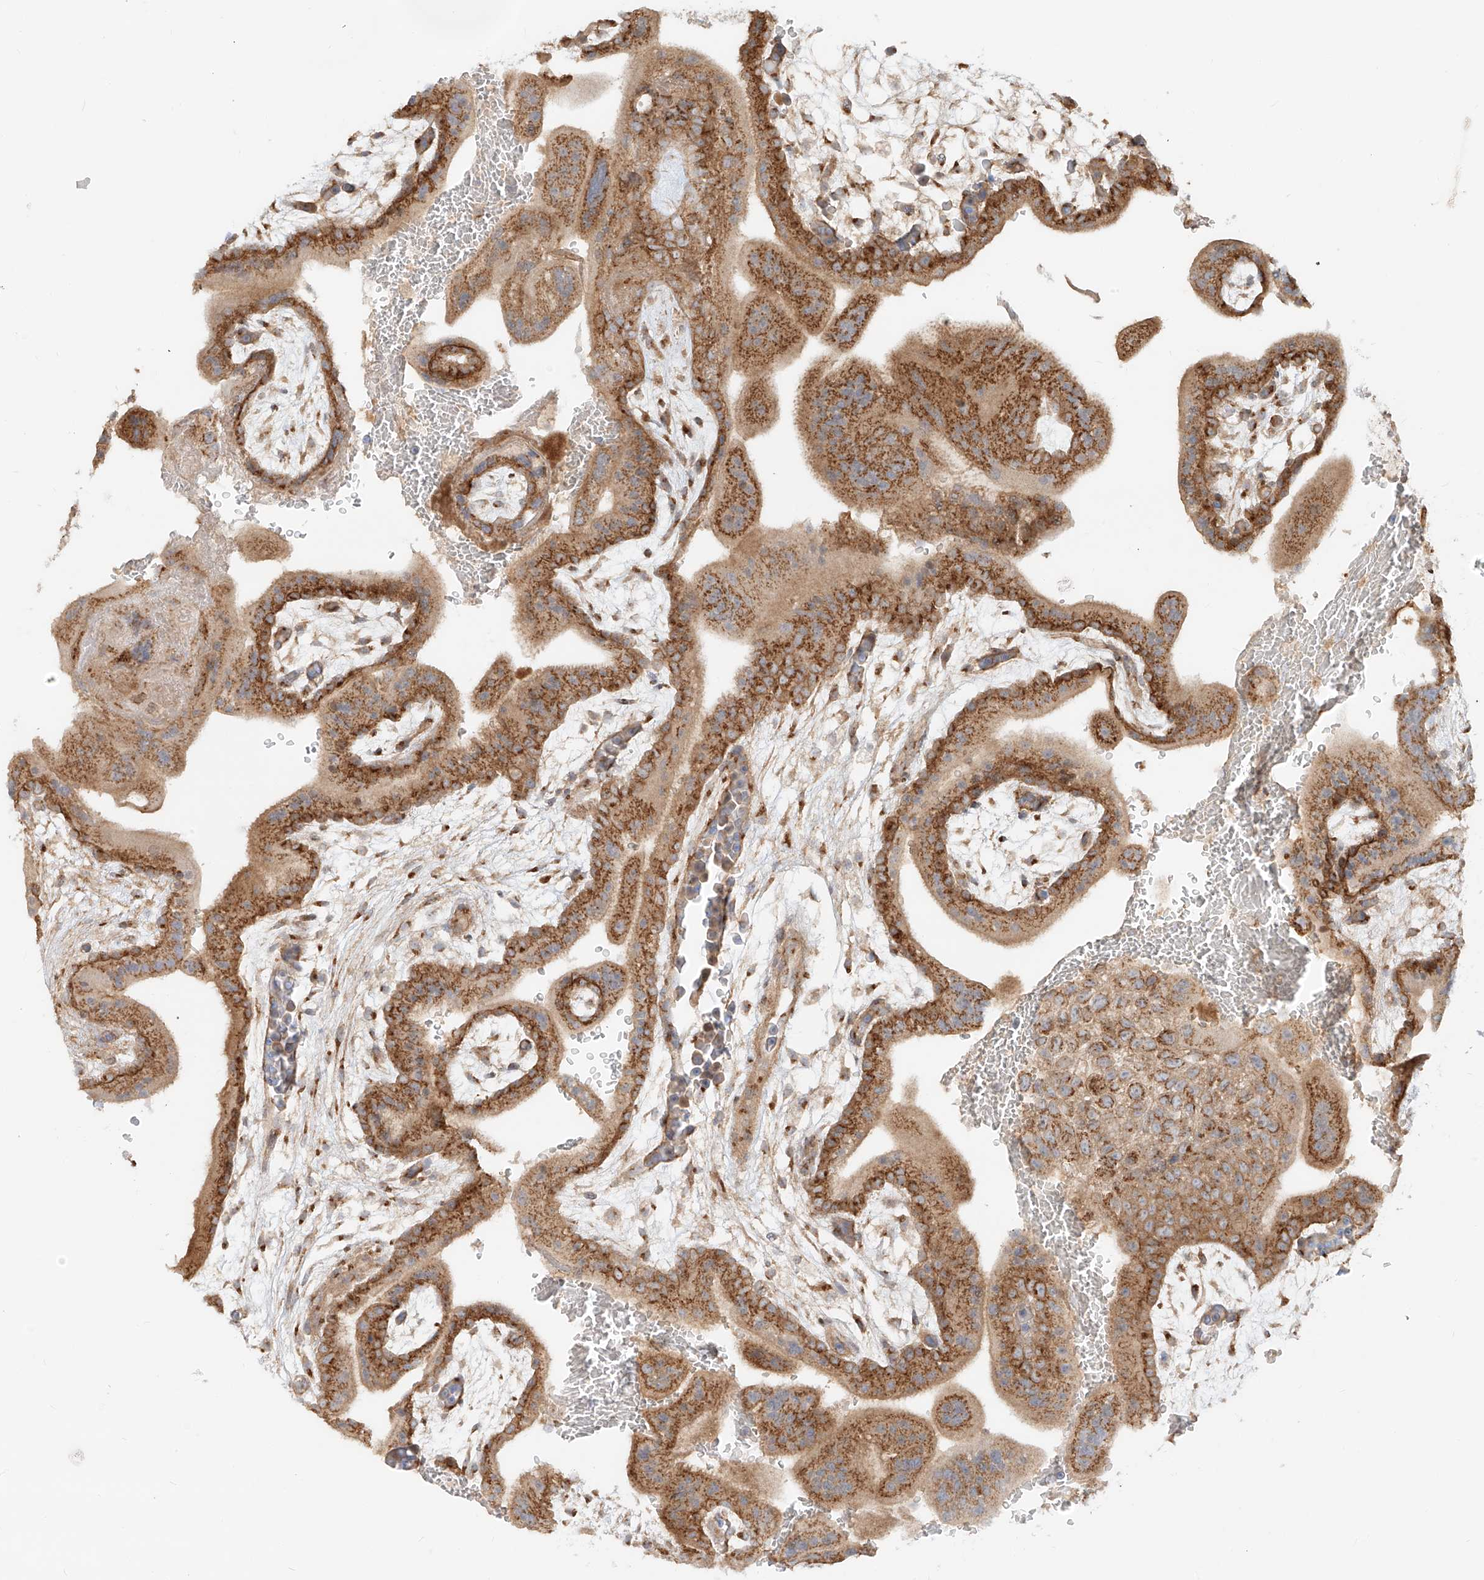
{"staining": {"intensity": "strong", "quantity": ">75%", "location": "cytoplasmic/membranous"}, "tissue": "placenta", "cell_type": "Decidual cells", "image_type": "normal", "snomed": [{"axis": "morphology", "description": "Normal tissue, NOS"}, {"axis": "topography", "description": "Placenta"}], "caption": "Protein staining displays strong cytoplasmic/membranous positivity in approximately >75% of decidual cells in benign placenta.", "gene": "ZNF287", "patient": {"sex": "female", "age": 35}}